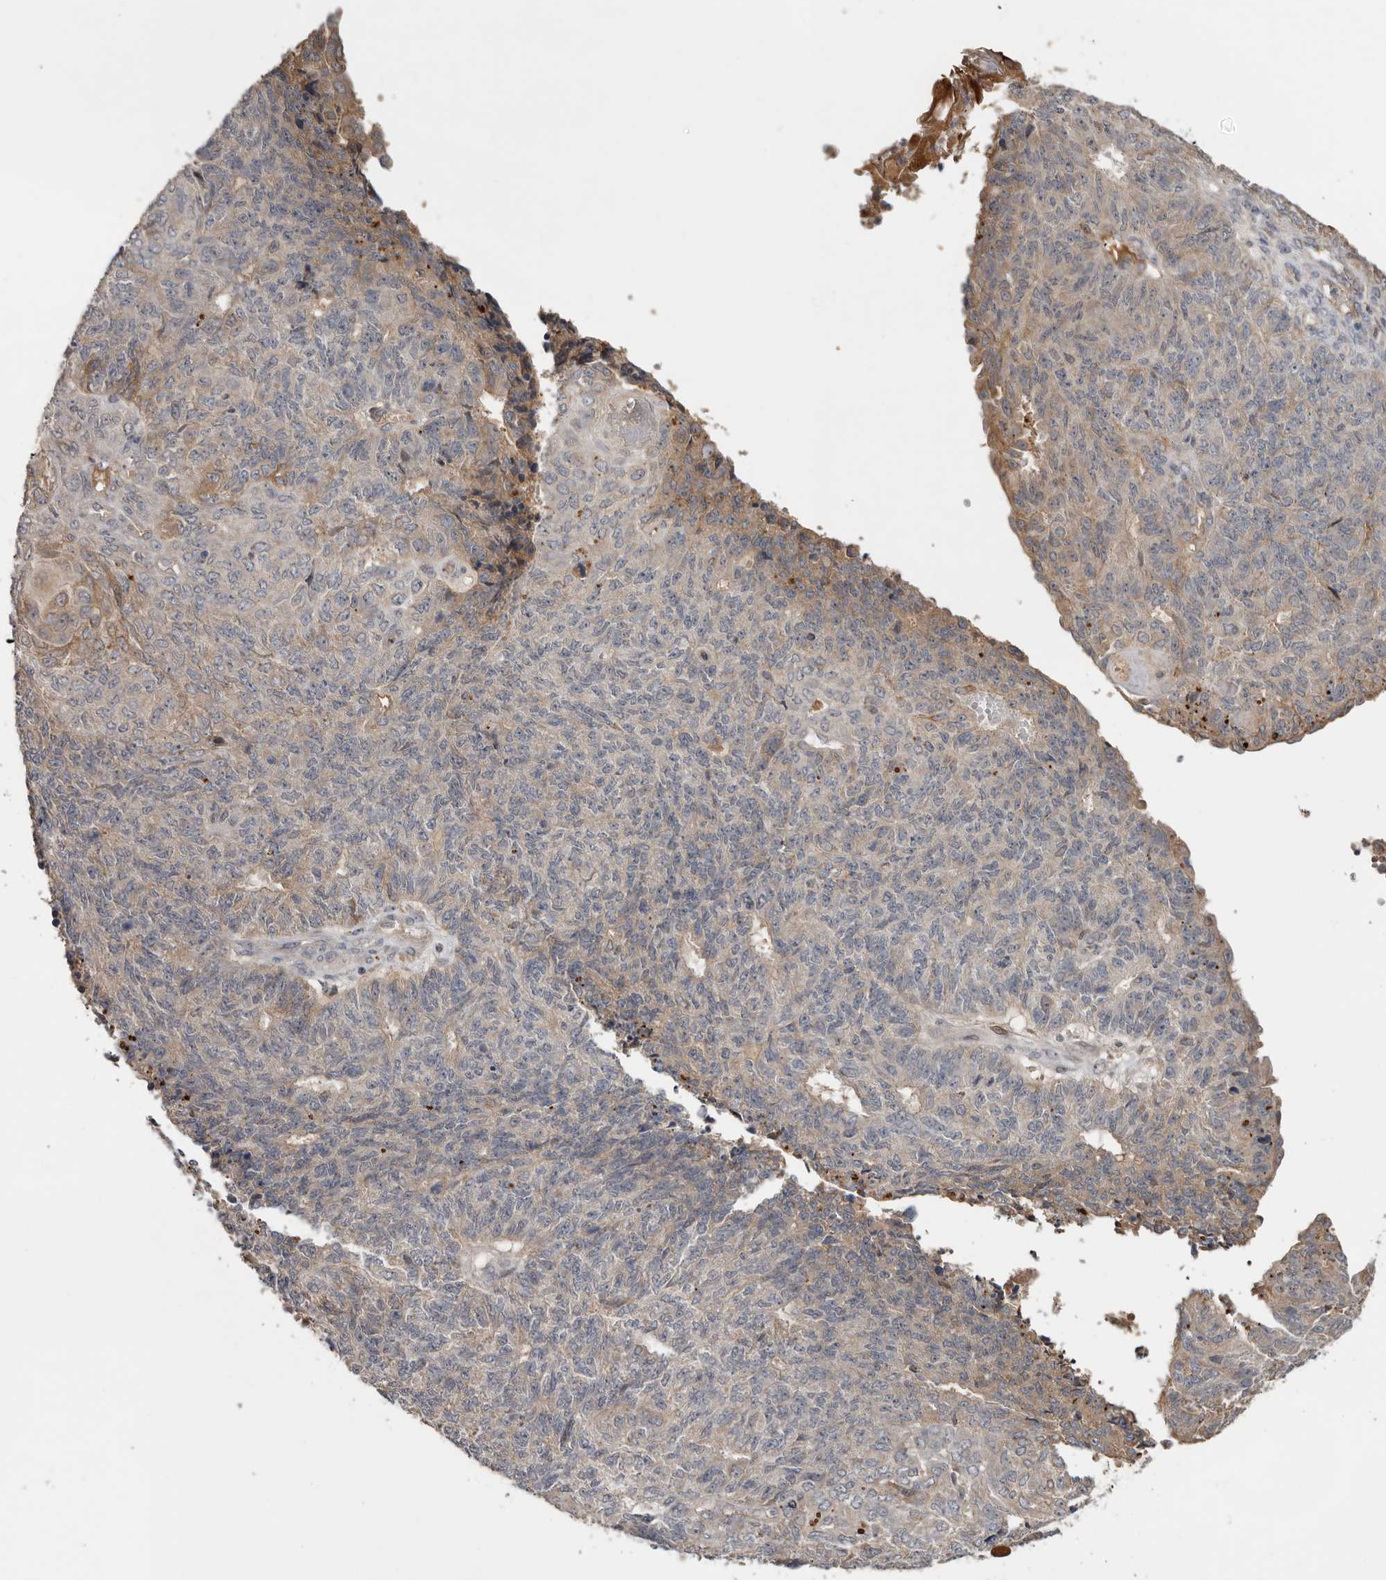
{"staining": {"intensity": "weak", "quantity": "25%-75%", "location": "cytoplasmic/membranous"}, "tissue": "endometrial cancer", "cell_type": "Tumor cells", "image_type": "cancer", "snomed": [{"axis": "morphology", "description": "Adenocarcinoma, NOS"}, {"axis": "topography", "description": "Endometrium"}], "caption": "Endometrial cancer (adenocarcinoma) stained with a protein marker displays weak staining in tumor cells.", "gene": "NMUR1", "patient": {"sex": "female", "age": 32}}